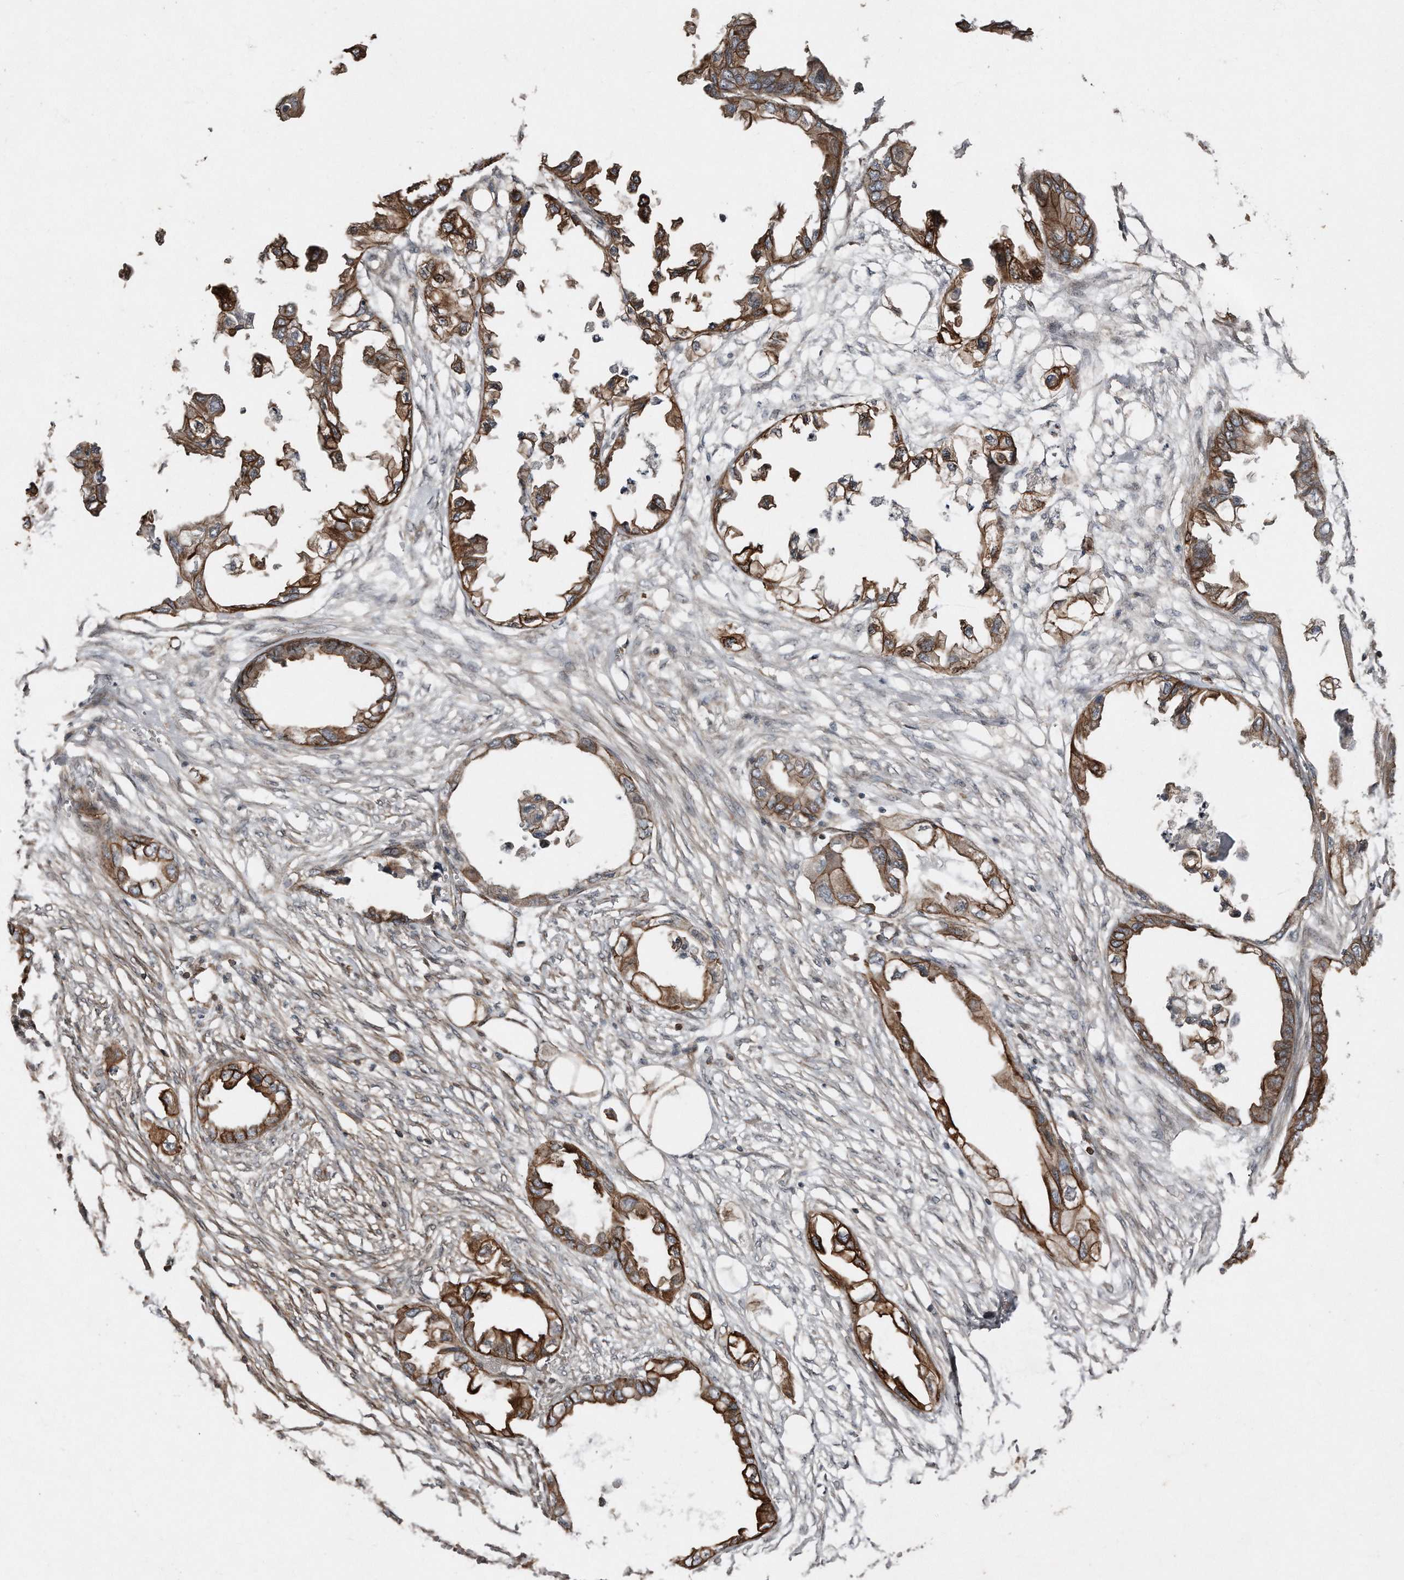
{"staining": {"intensity": "moderate", "quantity": ">75%", "location": "cytoplasmic/membranous"}, "tissue": "endometrial cancer", "cell_type": "Tumor cells", "image_type": "cancer", "snomed": [{"axis": "morphology", "description": "Adenocarcinoma, NOS"}, {"axis": "morphology", "description": "Adenocarcinoma, metastatic, NOS"}, {"axis": "topography", "description": "Adipose tissue"}, {"axis": "topography", "description": "Endometrium"}], "caption": "Tumor cells exhibit medium levels of moderate cytoplasmic/membranous positivity in approximately >75% of cells in endometrial cancer. (IHC, brightfield microscopy, high magnification).", "gene": "SNAP47", "patient": {"sex": "female", "age": 67}}